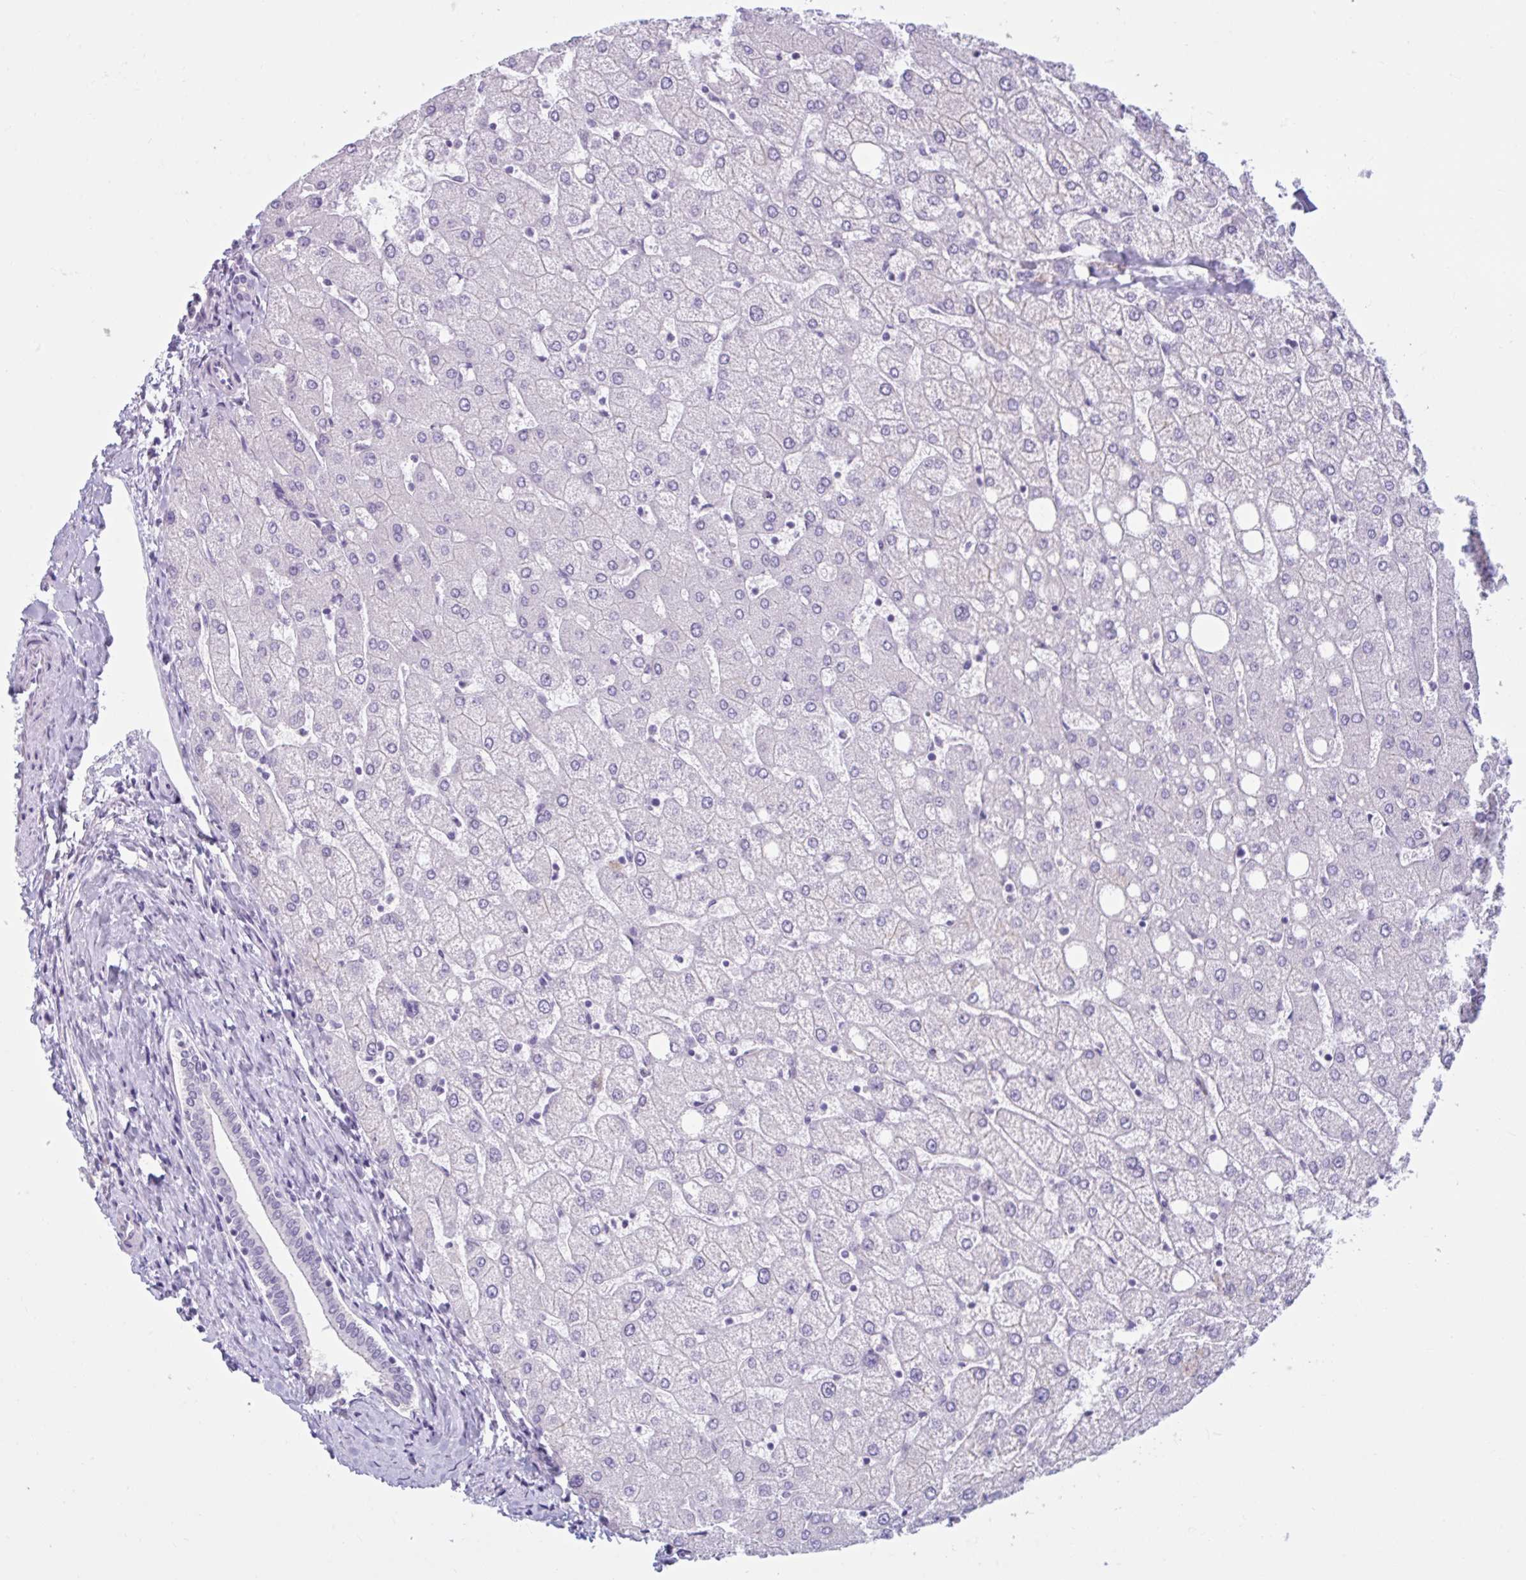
{"staining": {"intensity": "negative", "quantity": "none", "location": "none"}, "tissue": "liver", "cell_type": "Cholangiocytes", "image_type": "normal", "snomed": [{"axis": "morphology", "description": "Normal tissue, NOS"}, {"axis": "topography", "description": "Liver"}], "caption": "This is an immunohistochemistry image of unremarkable liver. There is no expression in cholangiocytes.", "gene": "FAM153A", "patient": {"sex": "female", "age": 54}}